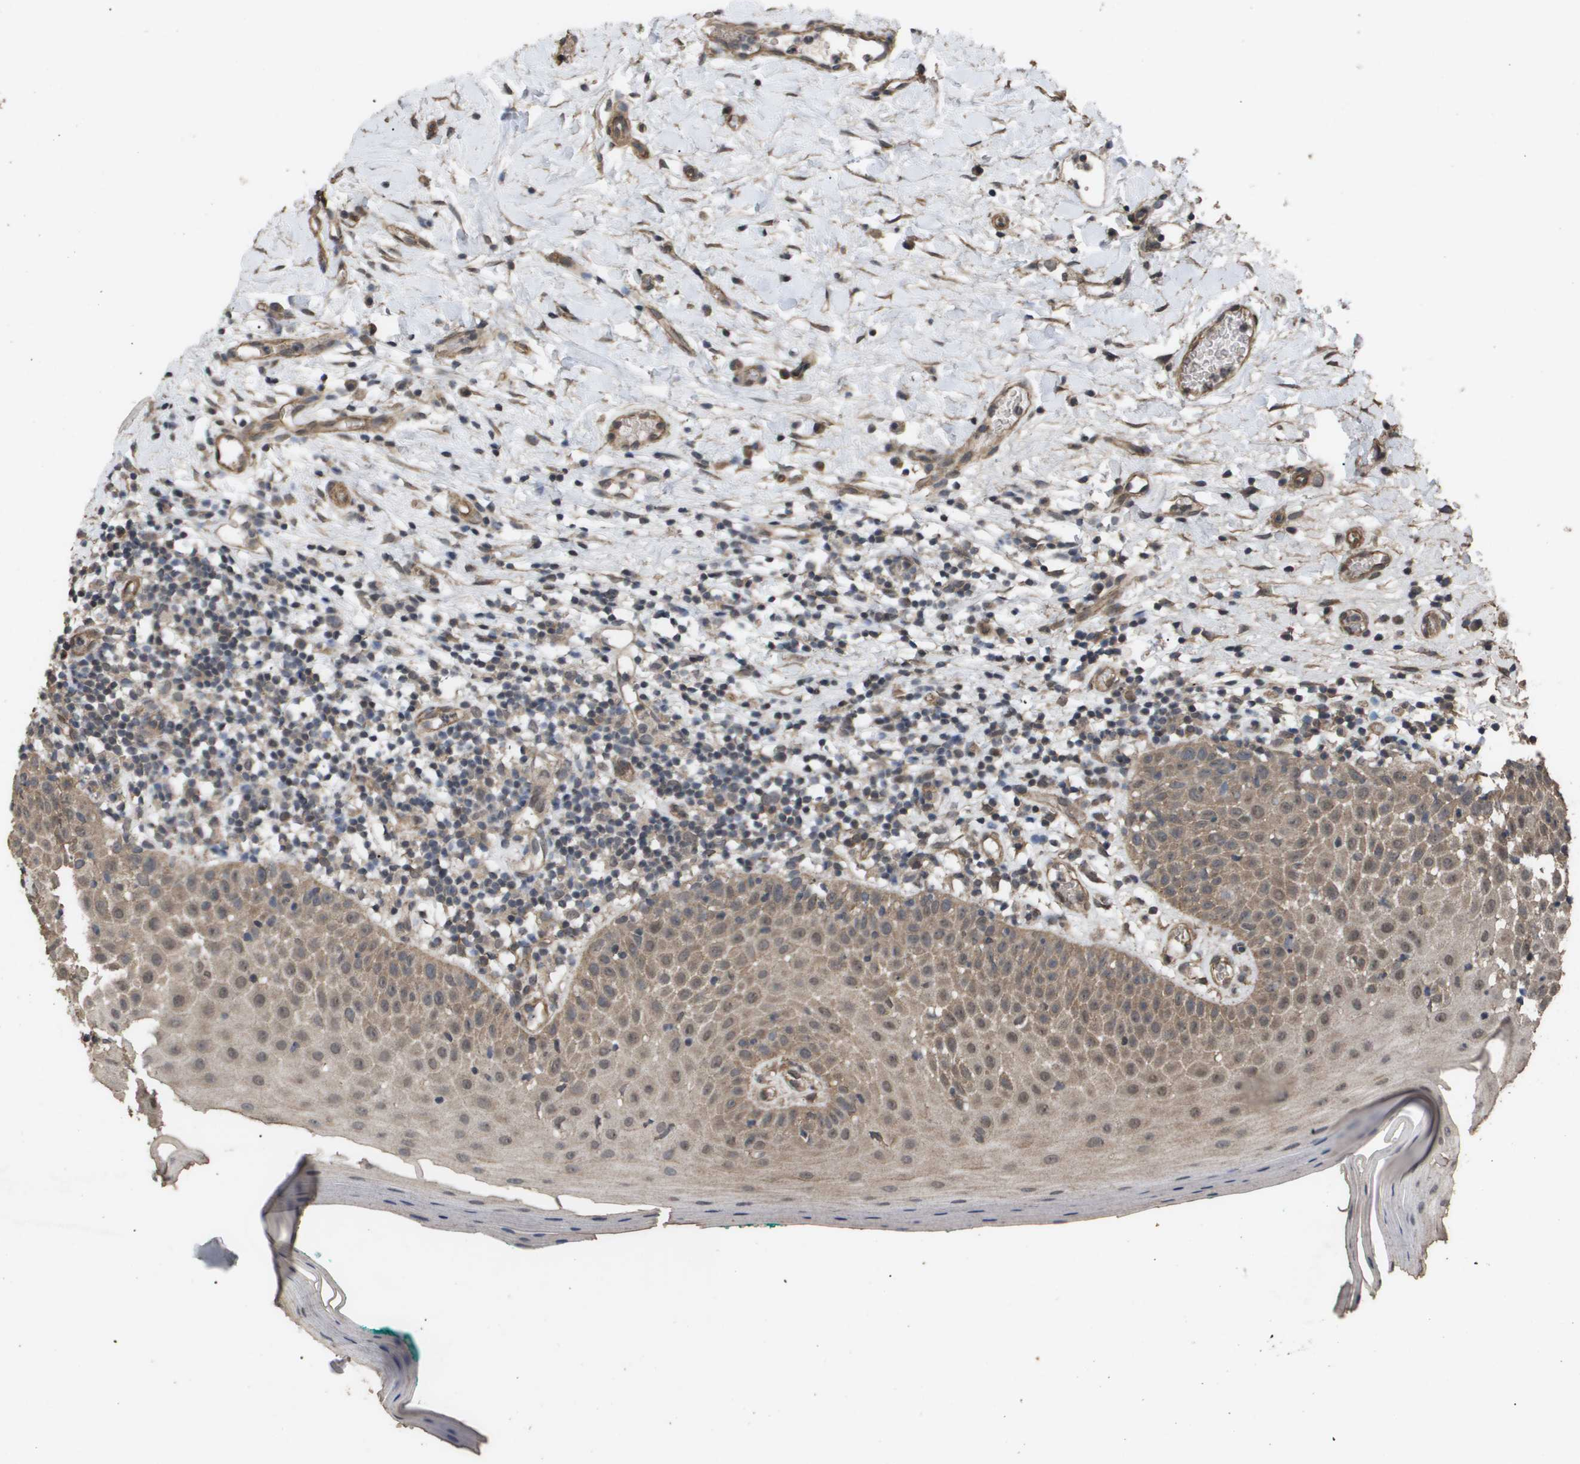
{"staining": {"intensity": "moderate", "quantity": ">75%", "location": "cytoplasmic/membranous"}, "tissue": "oral mucosa", "cell_type": "Squamous epithelial cells", "image_type": "normal", "snomed": [{"axis": "morphology", "description": "Normal tissue, NOS"}, {"axis": "topography", "description": "Skeletal muscle"}, {"axis": "topography", "description": "Oral tissue"}], "caption": "A high-resolution histopathology image shows IHC staining of normal oral mucosa, which exhibits moderate cytoplasmic/membranous staining in approximately >75% of squamous epithelial cells.", "gene": "CUL5", "patient": {"sex": "male", "age": 58}}